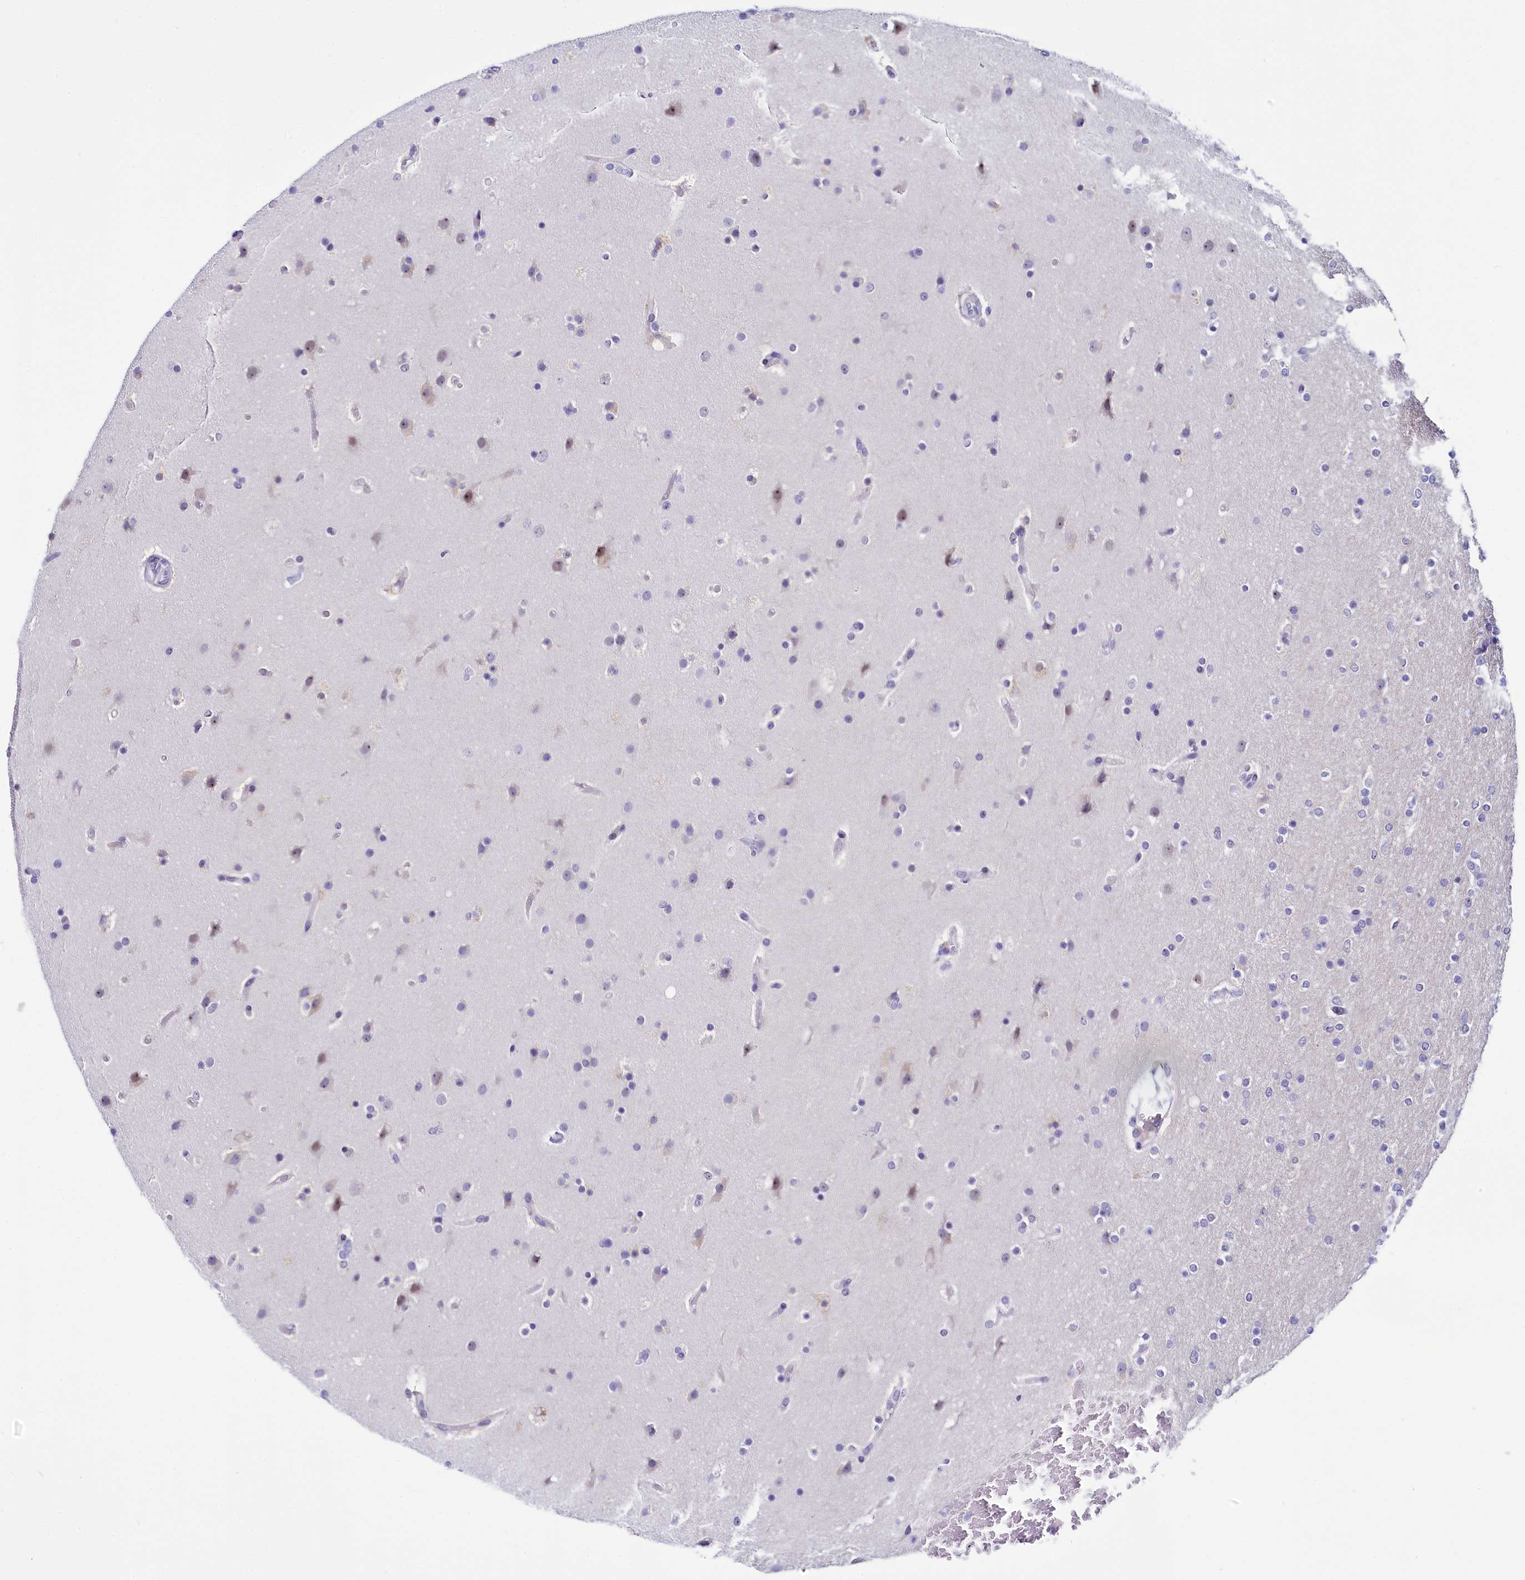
{"staining": {"intensity": "negative", "quantity": "none", "location": "none"}, "tissue": "glioma", "cell_type": "Tumor cells", "image_type": "cancer", "snomed": [{"axis": "morphology", "description": "Glioma, malignant, High grade"}, {"axis": "topography", "description": "Cerebral cortex"}], "caption": "The histopathology image displays no staining of tumor cells in malignant glioma (high-grade).", "gene": "TCOF1", "patient": {"sex": "female", "age": 36}}